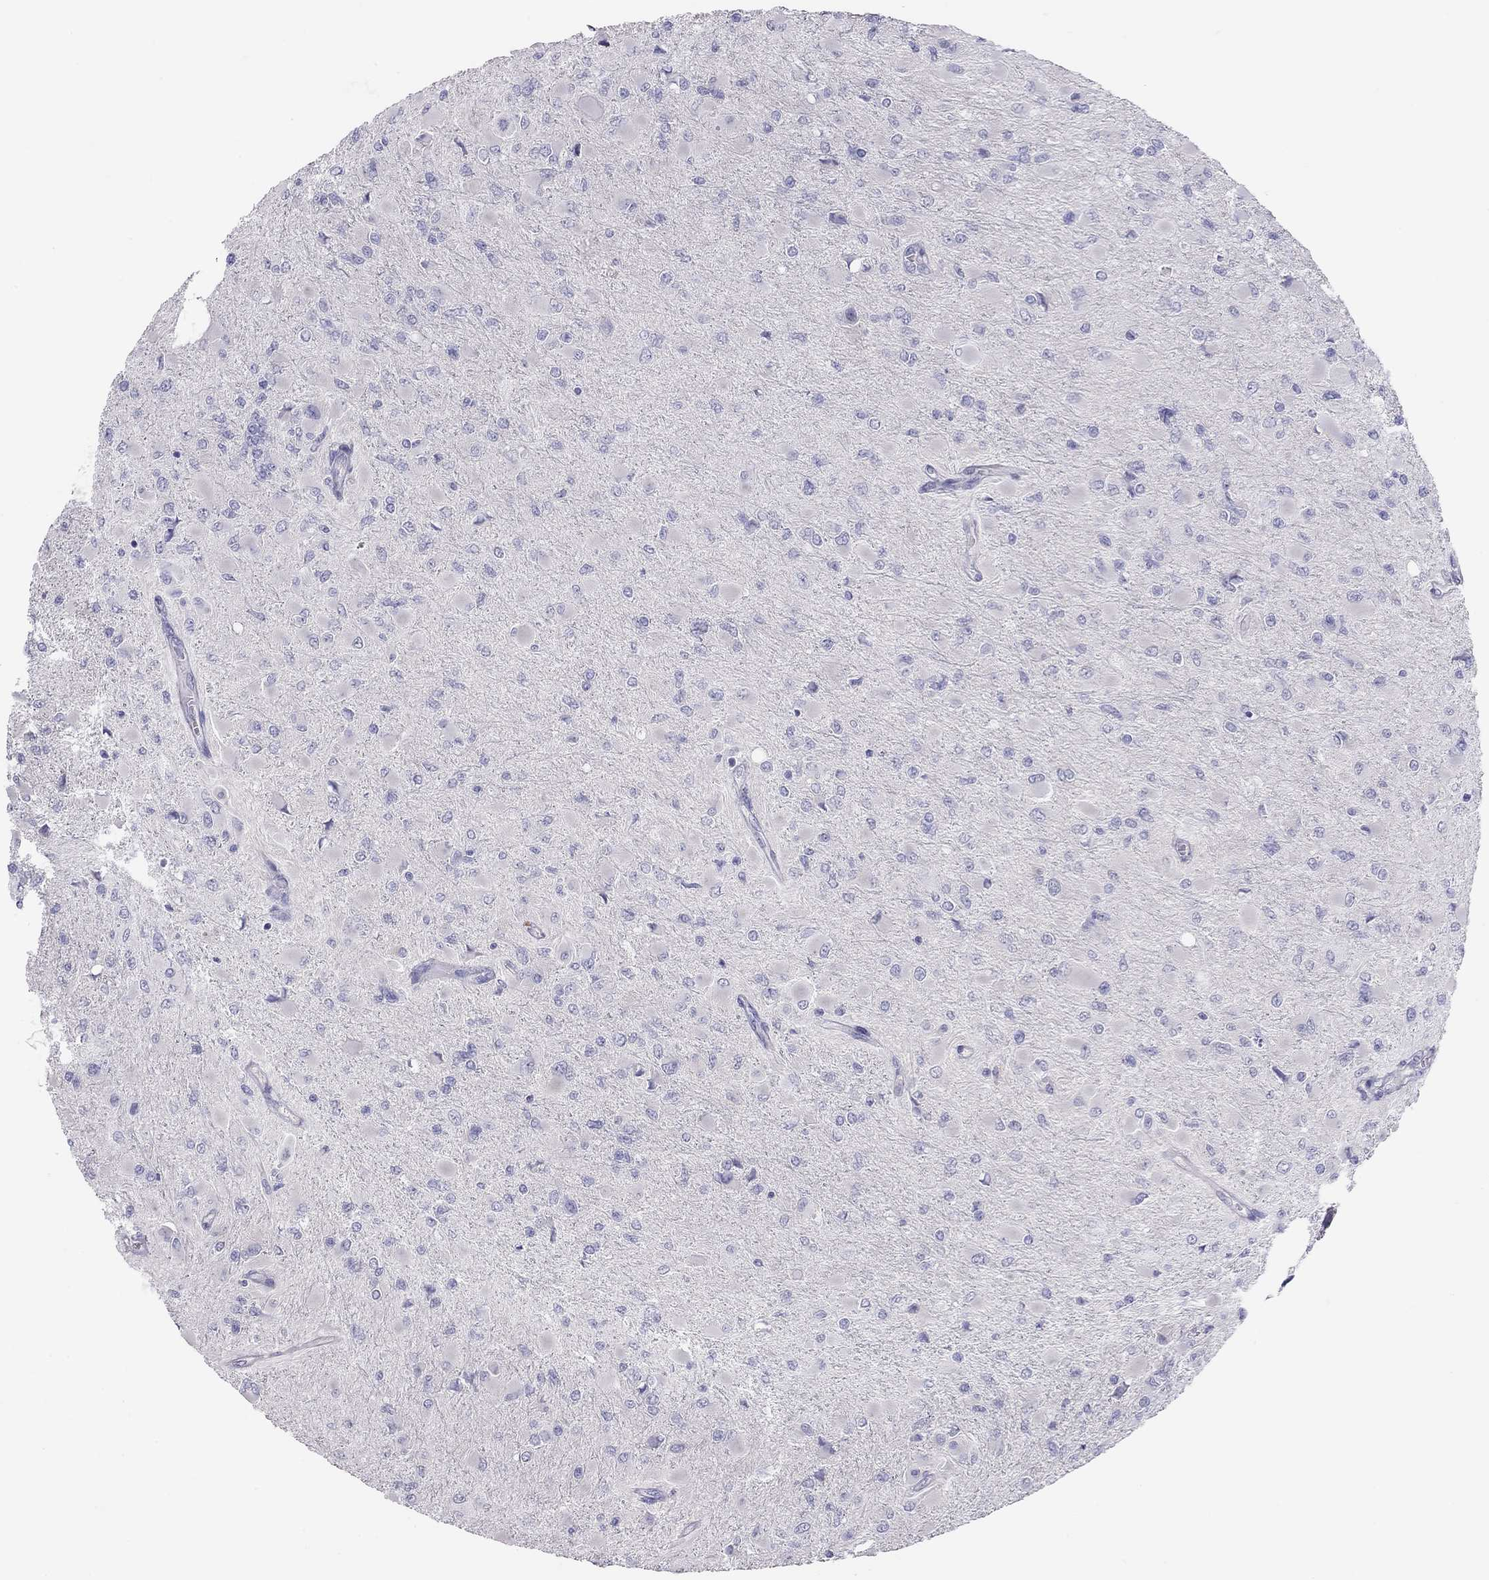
{"staining": {"intensity": "negative", "quantity": "none", "location": "none"}, "tissue": "glioma", "cell_type": "Tumor cells", "image_type": "cancer", "snomed": [{"axis": "morphology", "description": "Glioma, malignant, High grade"}, {"axis": "topography", "description": "Cerebral cortex"}], "caption": "A histopathology image of human high-grade glioma (malignant) is negative for staining in tumor cells.", "gene": "KCNV2", "patient": {"sex": "female", "age": 36}}